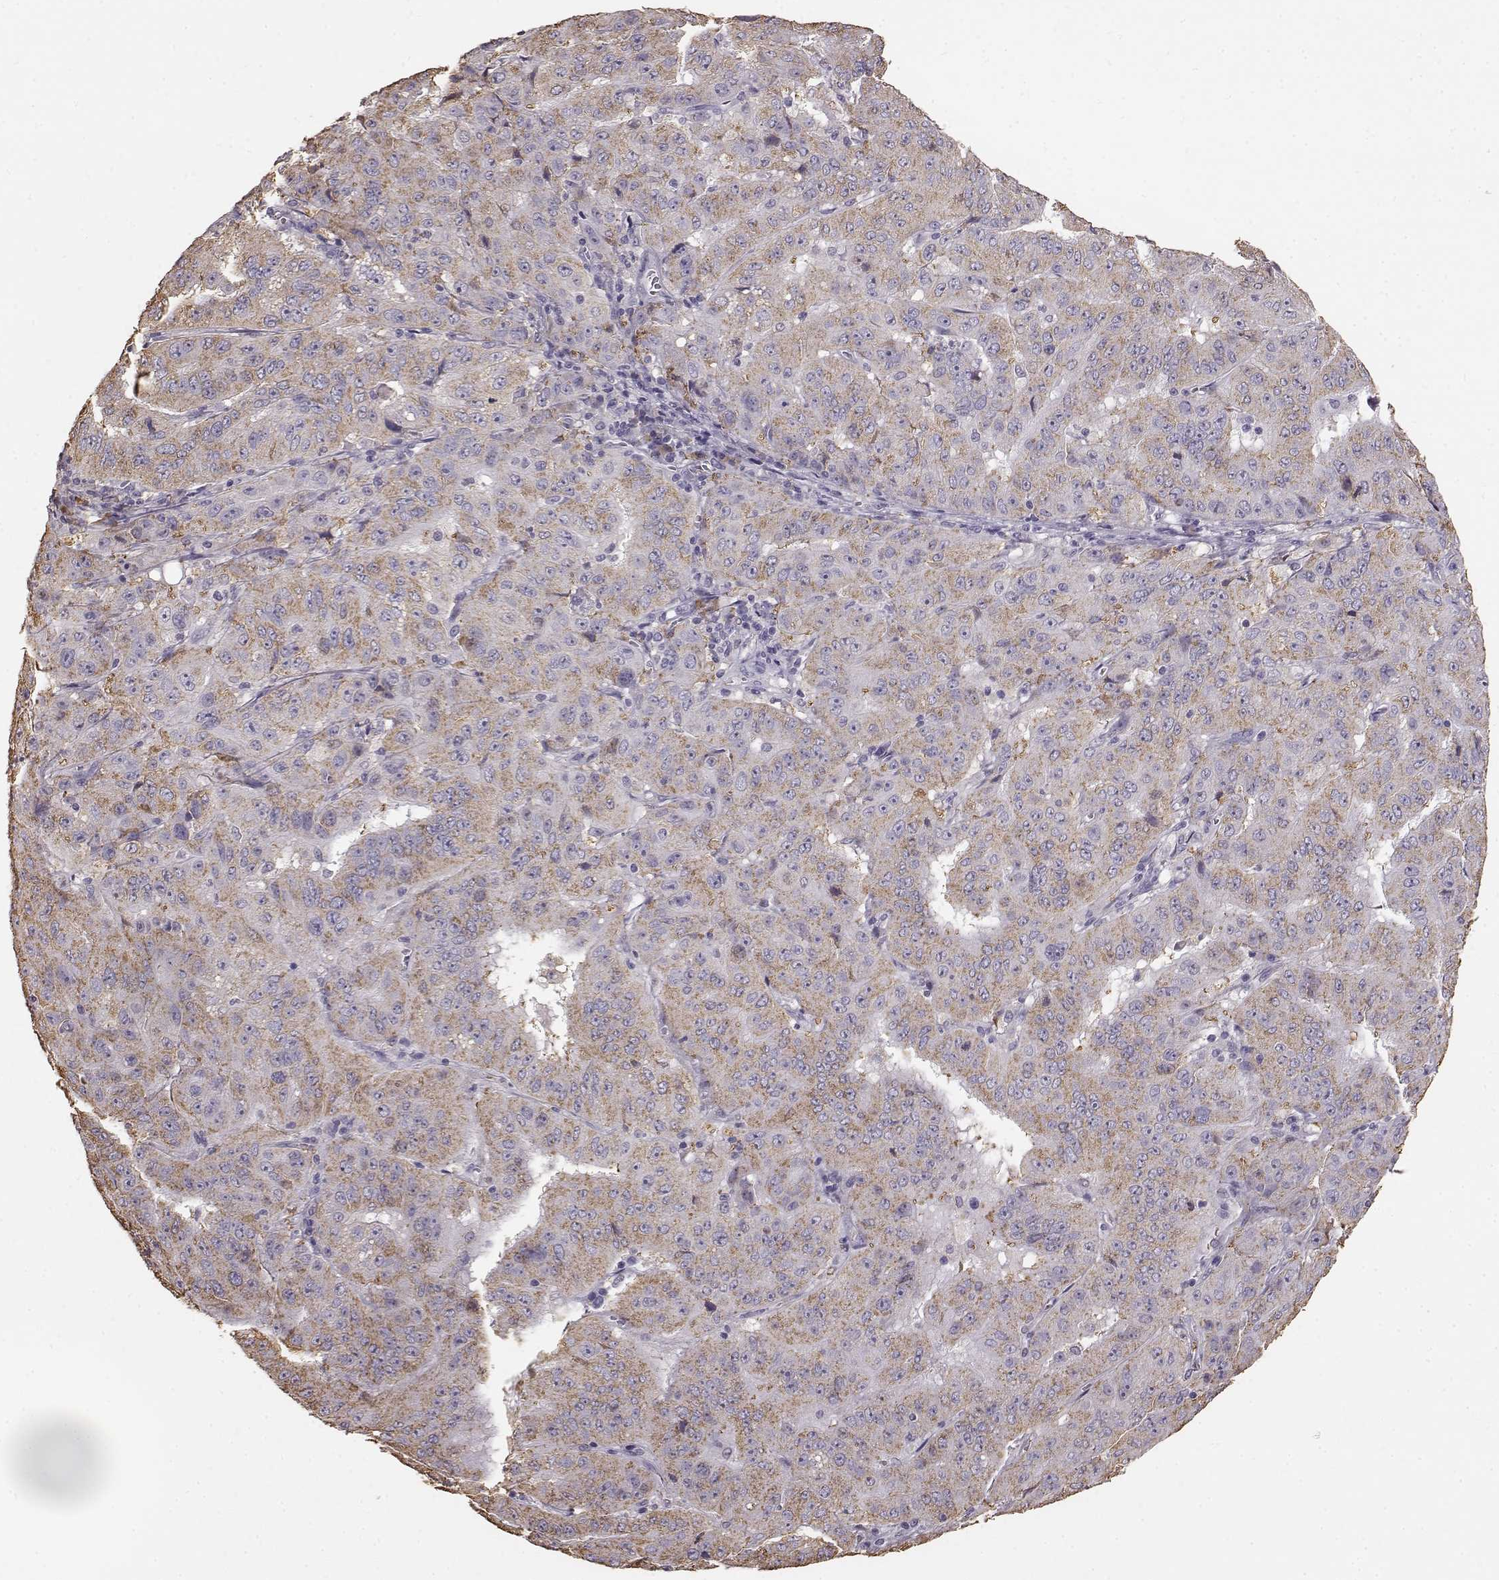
{"staining": {"intensity": "weak", "quantity": "25%-75%", "location": "cytoplasmic/membranous"}, "tissue": "pancreatic cancer", "cell_type": "Tumor cells", "image_type": "cancer", "snomed": [{"axis": "morphology", "description": "Adenocarcinoma, NOS"}, {"axis": "topography", "description": "Pancreas"}], "caption": "This is a histology image of immunohistochemistry staining of pancreatic cancer, which shows weak positivity in the cytoplasmic/membranous of tumor cells.", "gene": "GABRG3", "patient": {"sex": "male", "age": 63}}